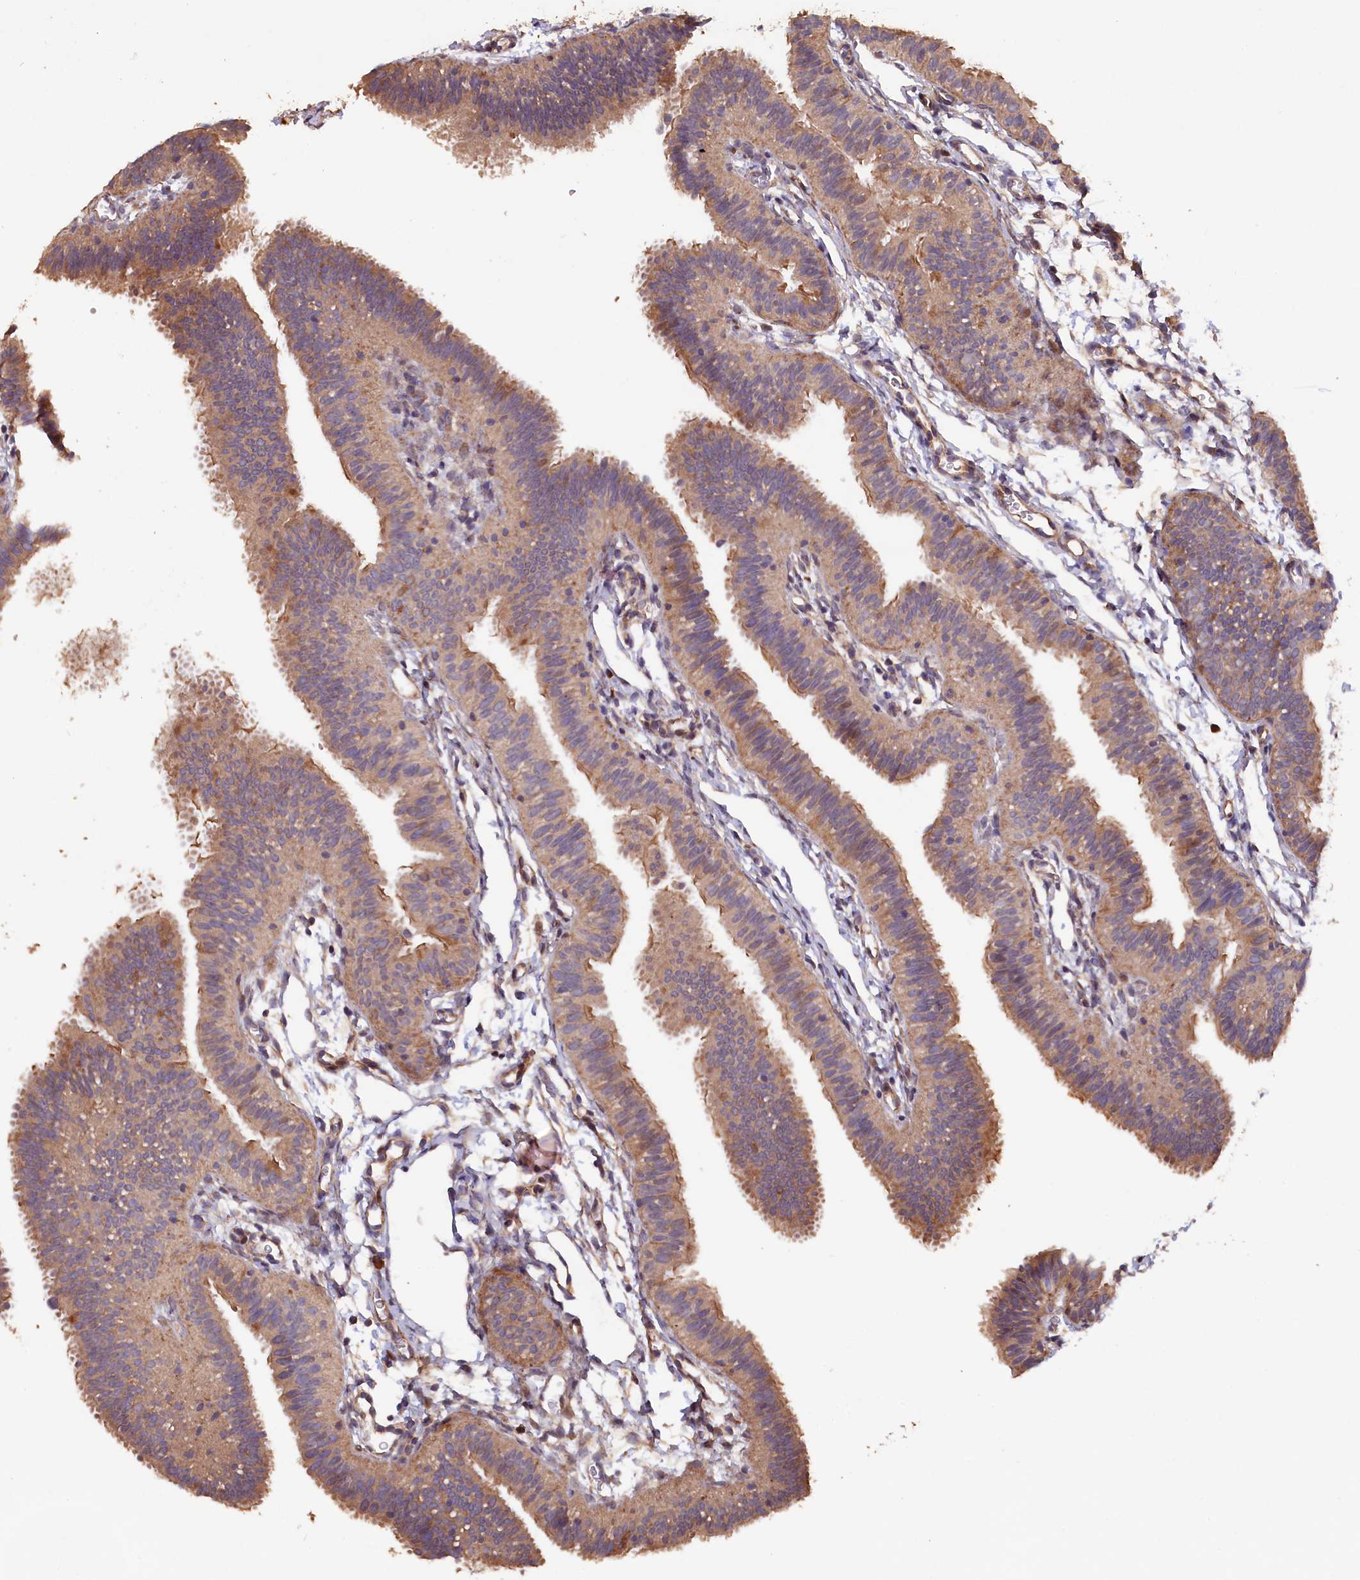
{"staining": {"intensity": "moderate", "quantity": ">75%", "location": "cytoplasmic/membranous"}, "tissue": "fallopian tube", "cell_type": "Glandular cells", "image_type": "normal", "snomed": [{"axis": "morphology", "description": "Normal tissue, NOS"}, {"axis": "topography", "description": "Fallopian tube"}], "caption": "Immunohistochemistry (DAB (3,3'-diaminobenzidine)) staining of benign human fallopian tube reveals moderate cytoplasmic/membranous protein positivity in approximately >75% of glandular cells. (Brightfield microscopy of DAB IHC at high magnification).", "gene": "GREB1L", "patient": {"sex": "female", "age": 35}}